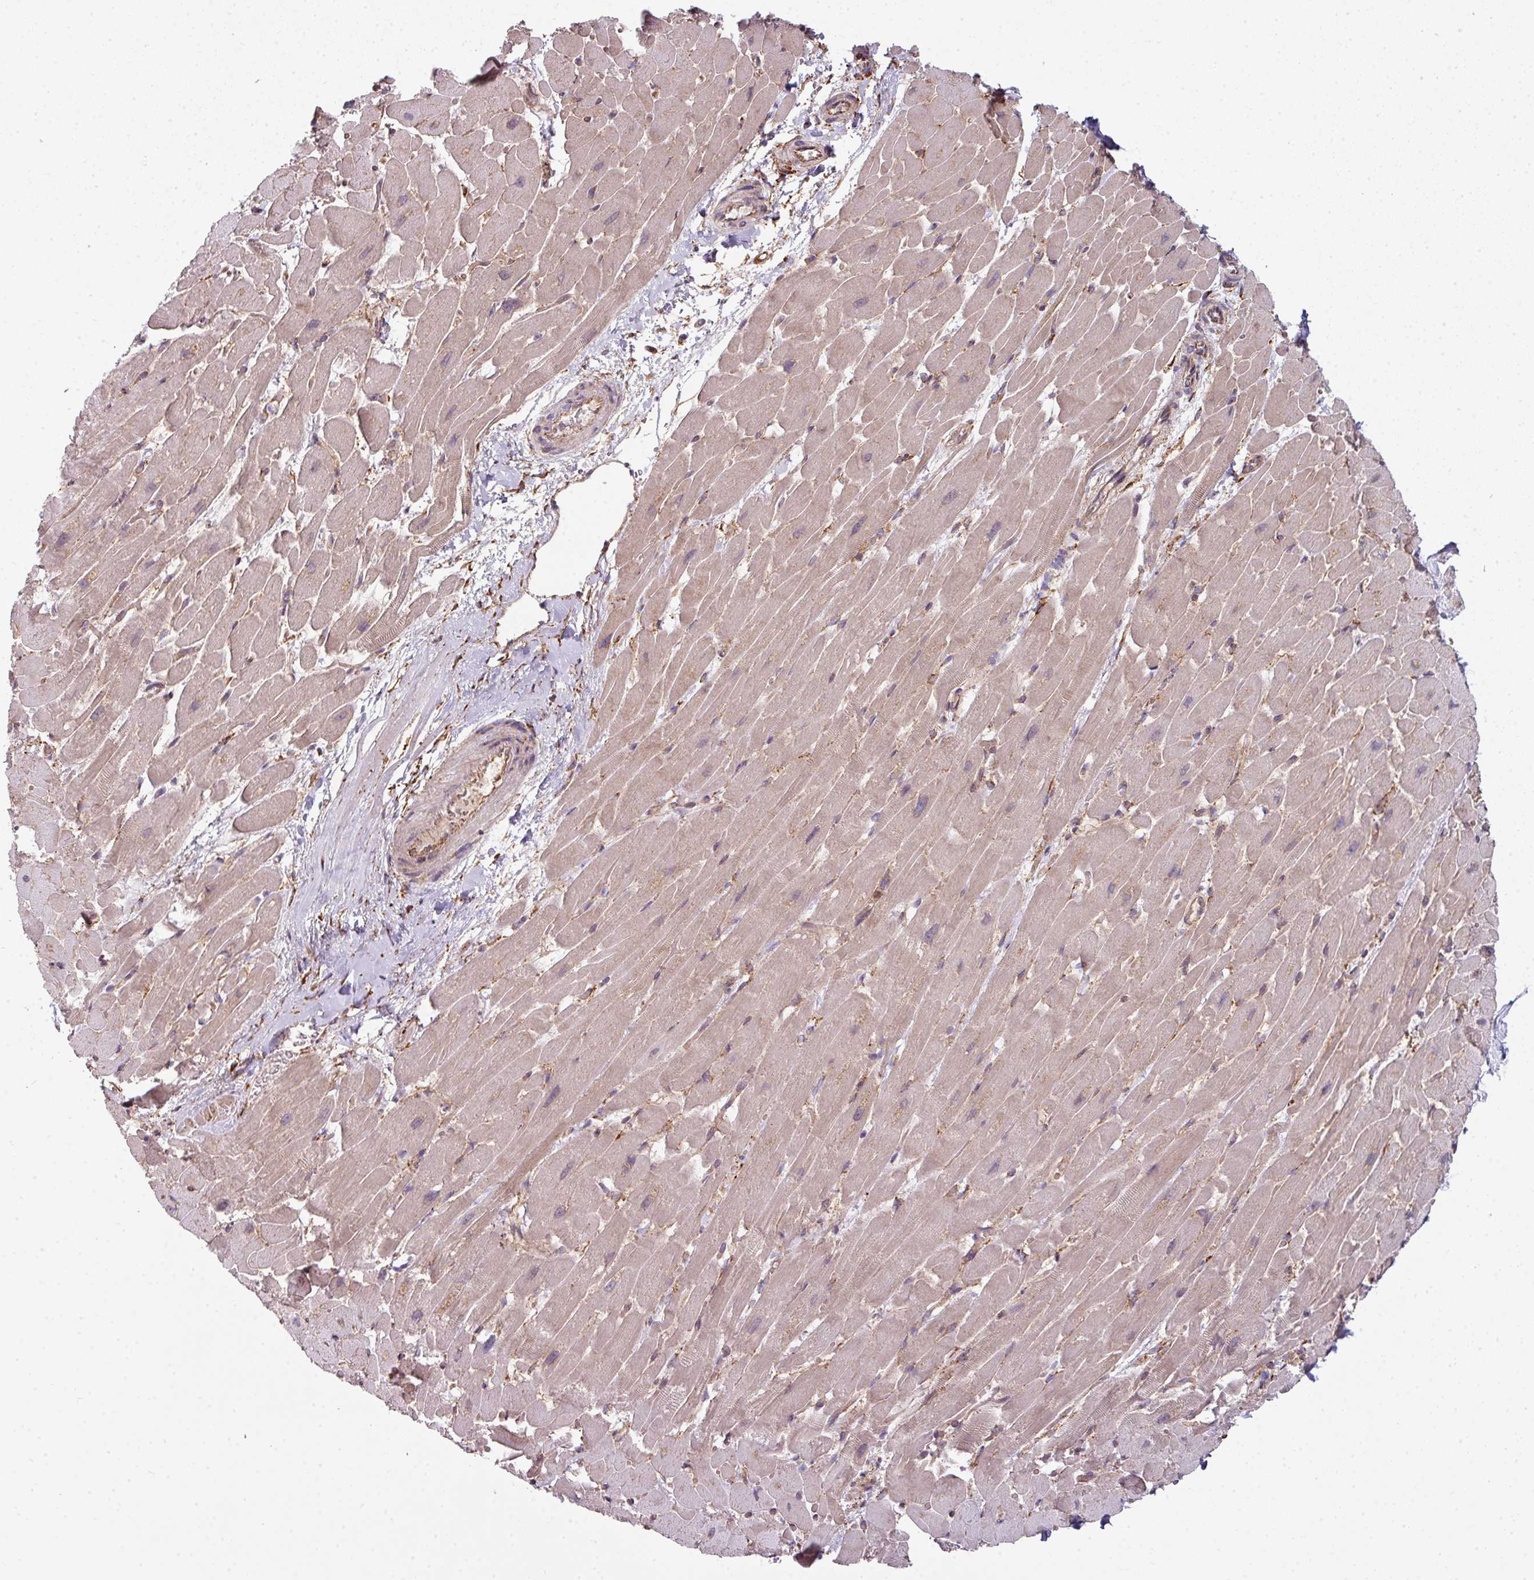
{"staining": {"intensity": "weak", "quantity": "25%-75%", "location": "cytoplasmic/membranous"}, "tissue": "heart muscle", "cell_type": "Cardiomyocytes", "image_type": "normal", "snomed": [{"axis": "morphology", "description": "Normal tissue, NOS"}, {"axis": "topography", "description": "Heart"}], "caption": "DAB (3,3'-diaminobenzidine) immunohistochemical staining of unremarkable human heart muscle shows weak cytoplasmic/membranous protein staining in approximately 25%-75% of cardiomyocytes.", "gene": "FAT4", "patient": {"sex": "male", "age": 37}}